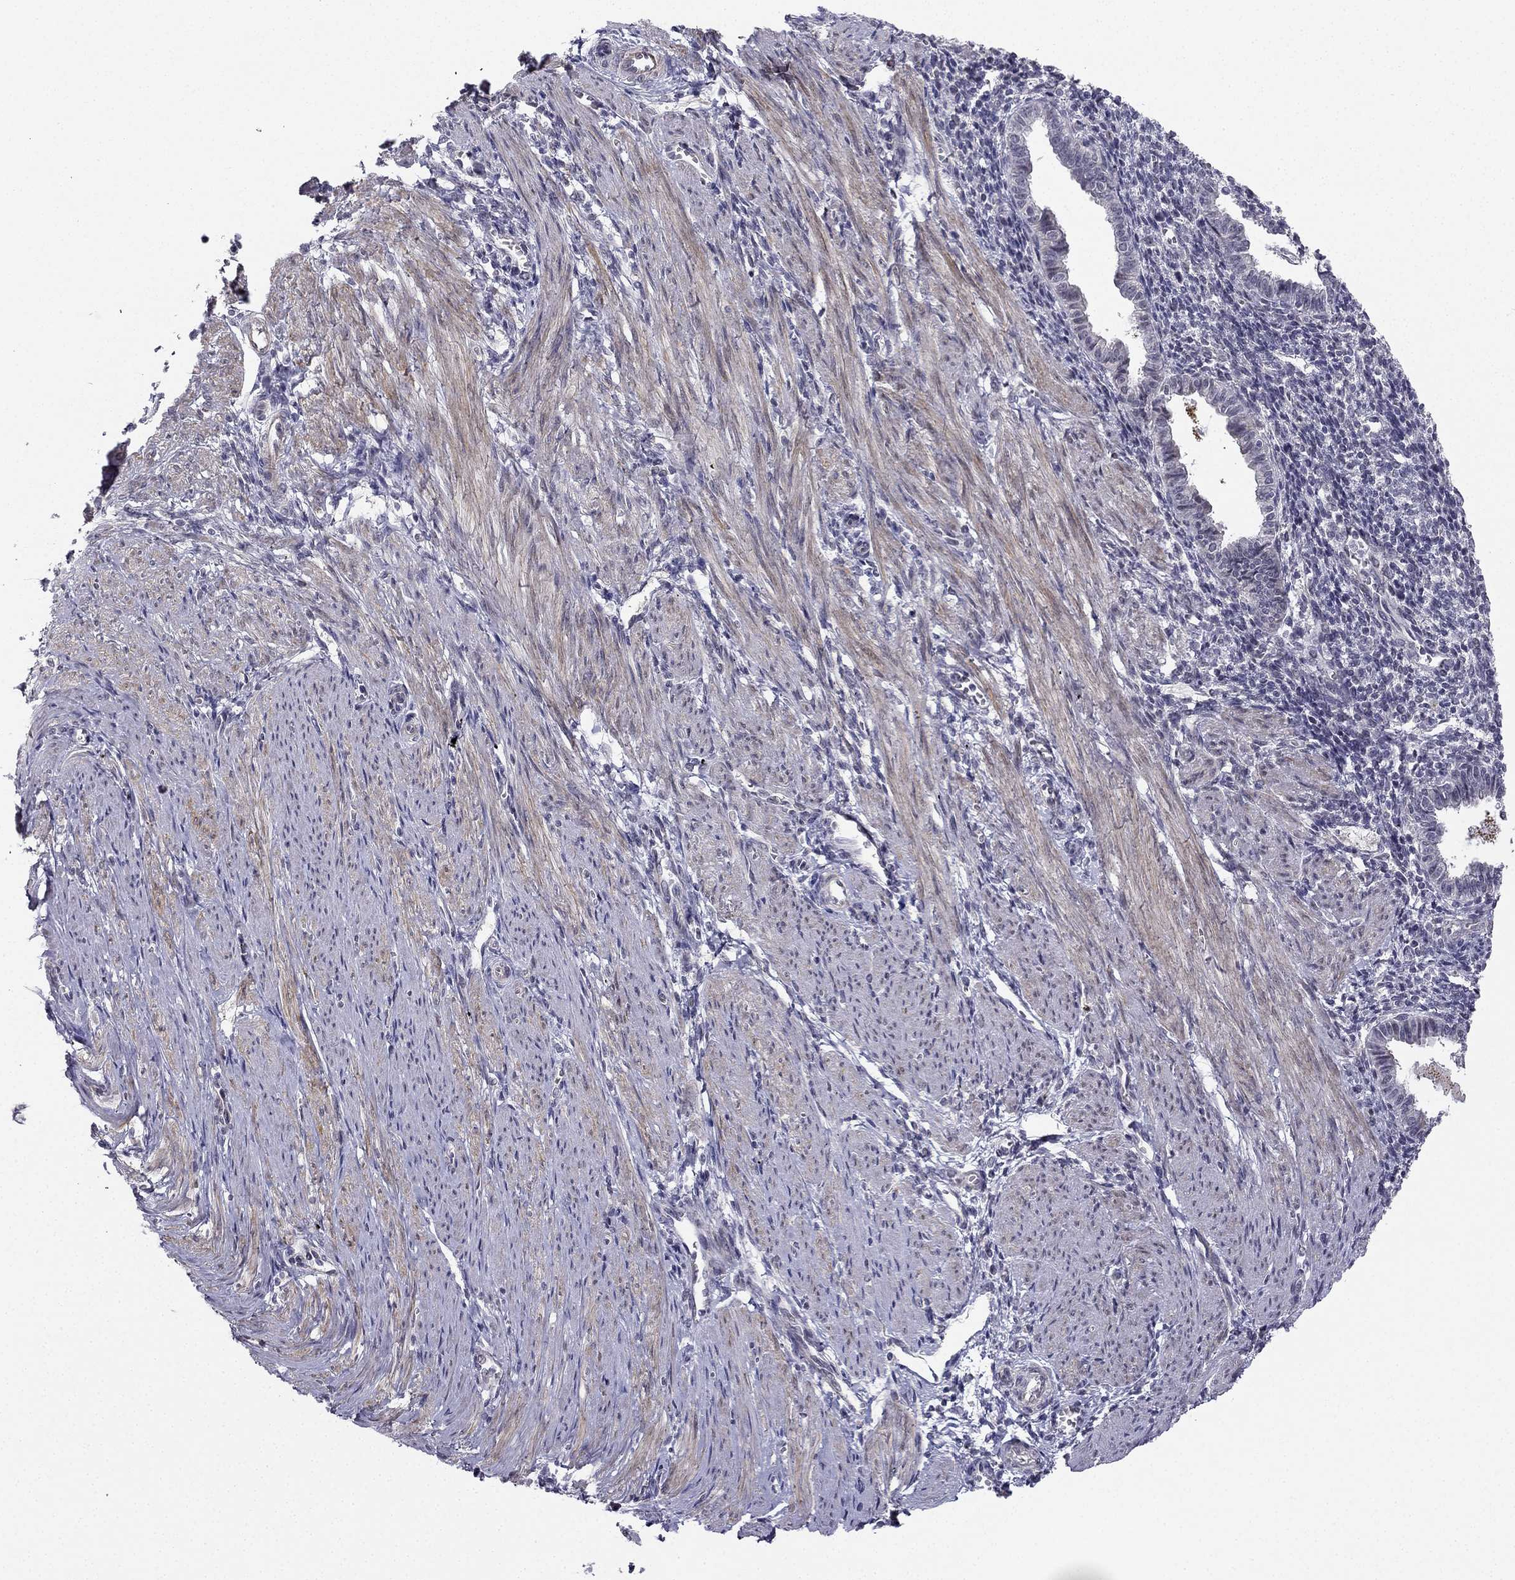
{"staining": {"intensity": "negative", "quantity": "none", "location": "none"}, "tissue": "endometrium", "cell_type": "Cells in endometrial stroma", "image_type": "normal", "snomed": [{"axis": "morphology", "description": "Normal tissue, NOS"}, {"axis": "topography", "description": "Endometrium"}], "caption": "Immunohistochemistry image of normal human endometrium stained for a protein (brown), which reveals no expression in cells in endometrial stroma.", "gene": "CHST8", "patient": {"sex": "female", "age": 37}}